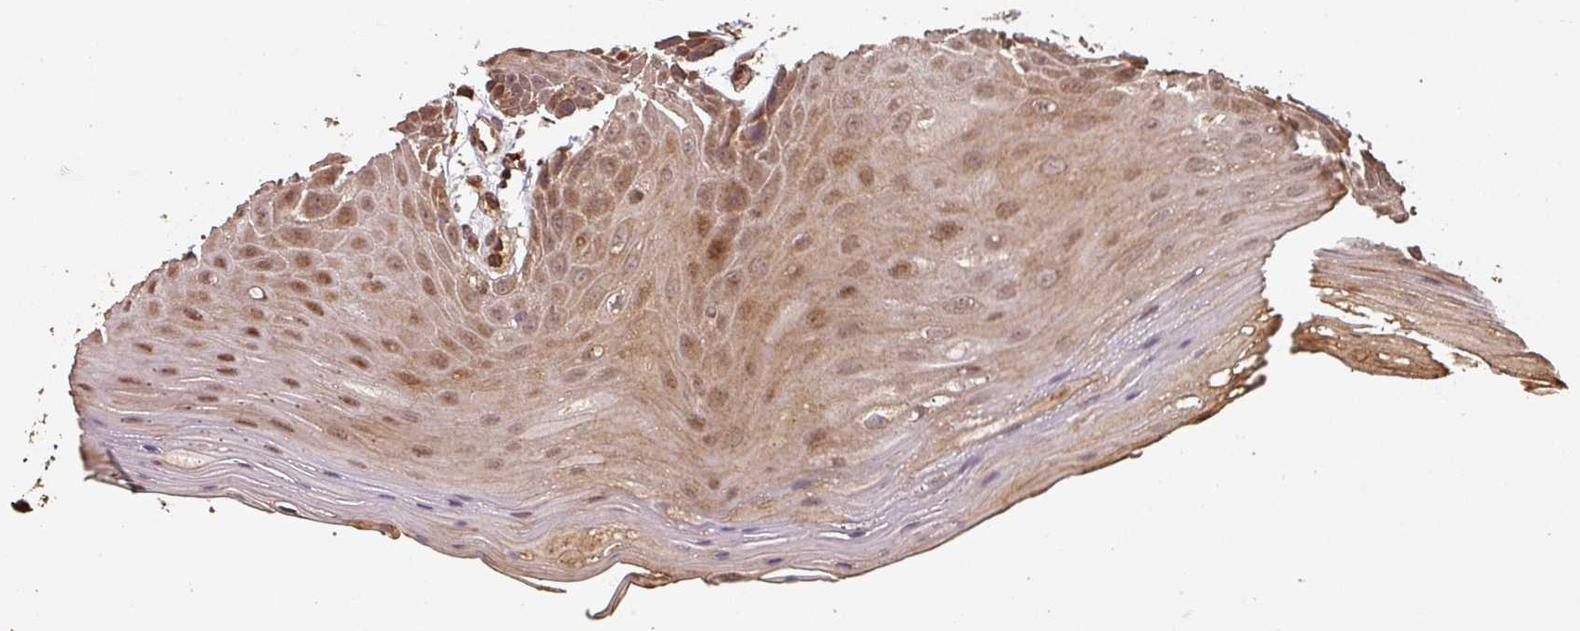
{"staining": {"intensity": "moderate", "quantity": ">75%", "location": "cytoplasmic/membranous,nuclear"}, "tissue": "oral mucosa", "cell_type": "Squamous epithelial cells", "image_type": "normal", "snomed": [{"axis": "morphology", "description": "Normal tissue, NOS"}, {"axis": "topography", "description": "Oral tissue"}, {"axis": "topography", "description": "Tounge, NOS"}], "caption": "Immunohistochemical staining of benign human oral mucosa displays moderate cytoplasmic/membranous,nuclear protein positivity in about >75% of squamous epithelial cells.", "gene": "EID1", "patient": {"sex": "female", "age": 59}}